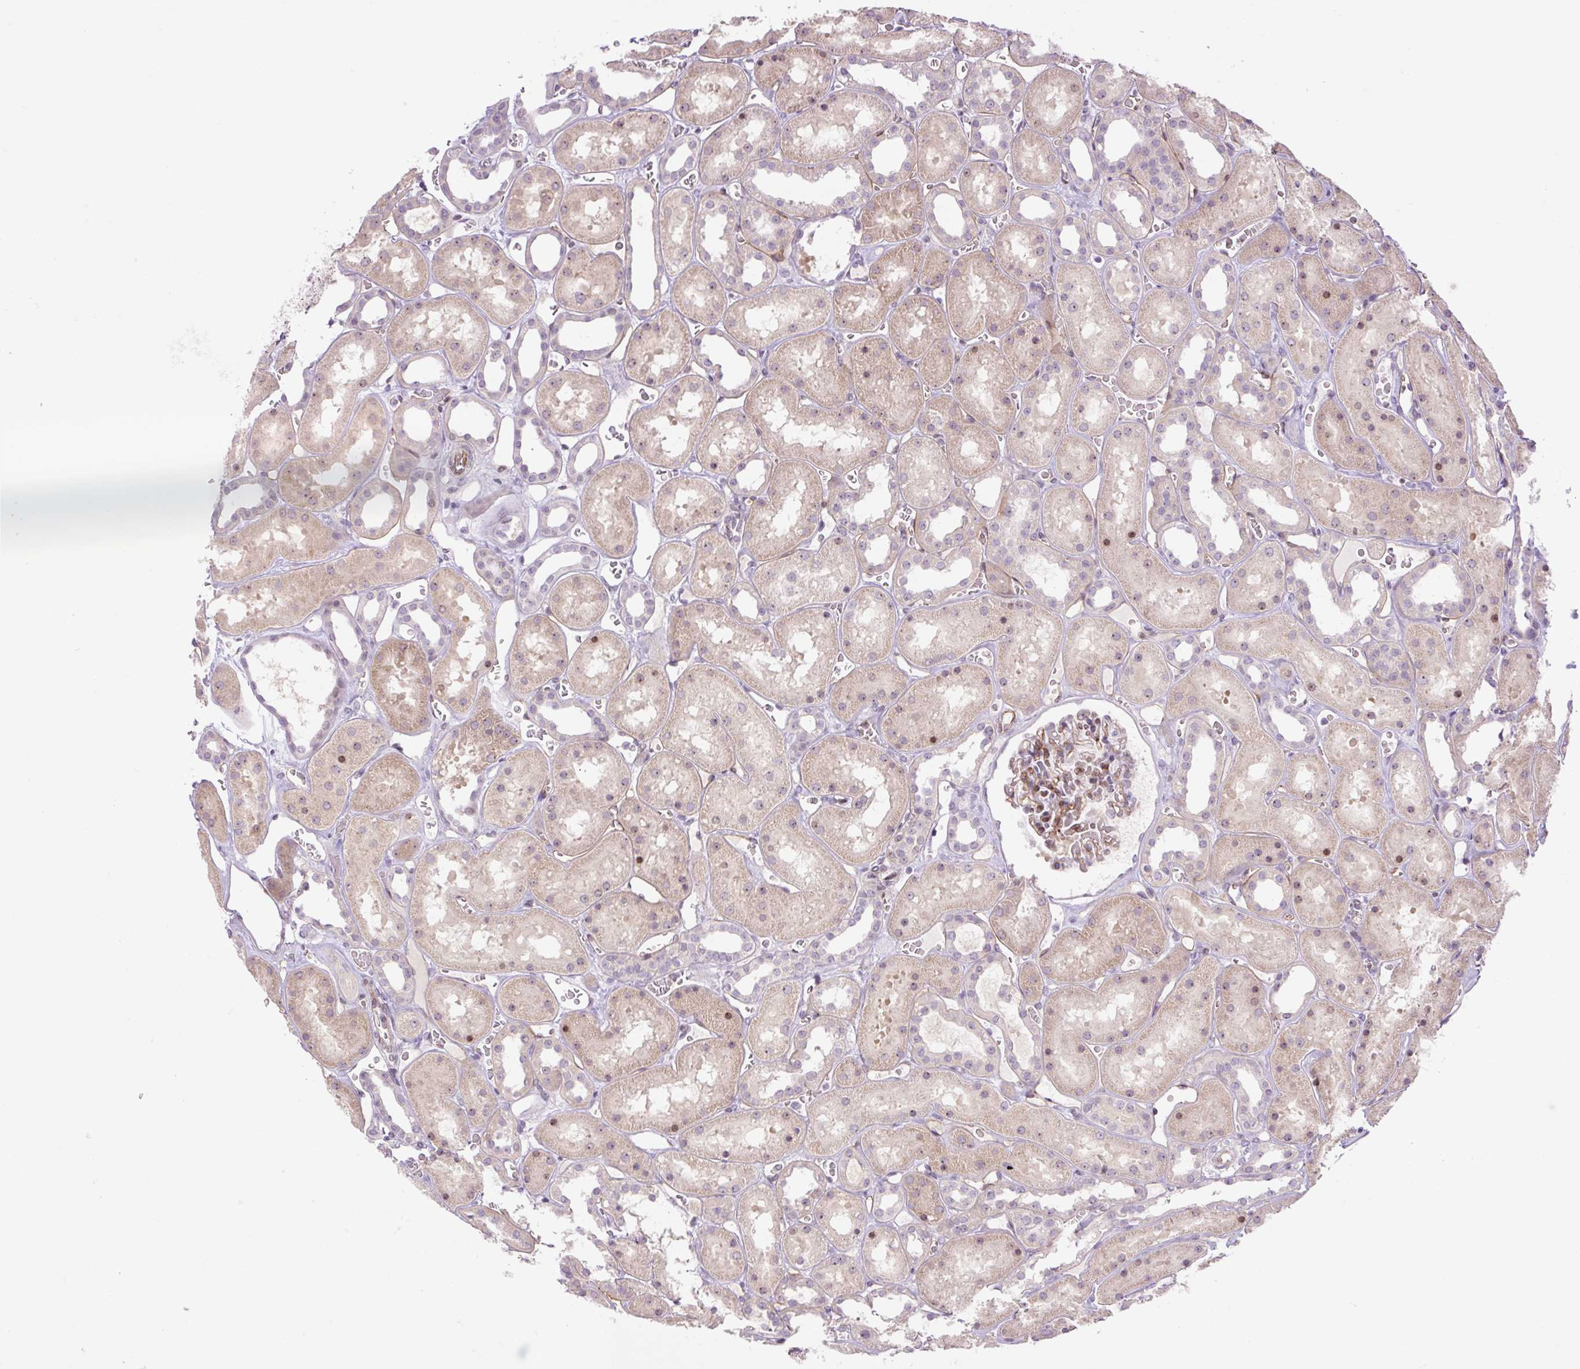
{"staining": {"intensity": "moderate", "quantity": "25%-75%", "location": "cytoplasmic/membranous,nuclear"}, "tissue": "kidney", "cell_type": "Cells in glomeruli", "image_type": "normal", "snomed": [{"axis": "morphology", "description": "Normal tissue, NOS"}, {"axis": "topography", "description": "Kidney"}], "caption": "An immunohistochemistry (IHC) histopathology image of normal tissue is shown. Protein staining in brown highlights moderate cytoplasmic/membranous,nuclear positivity in kidney within cells in glomeruli.", "gene": "ENSG00000268750", "patient": {"sex": "female", "age": 41}}